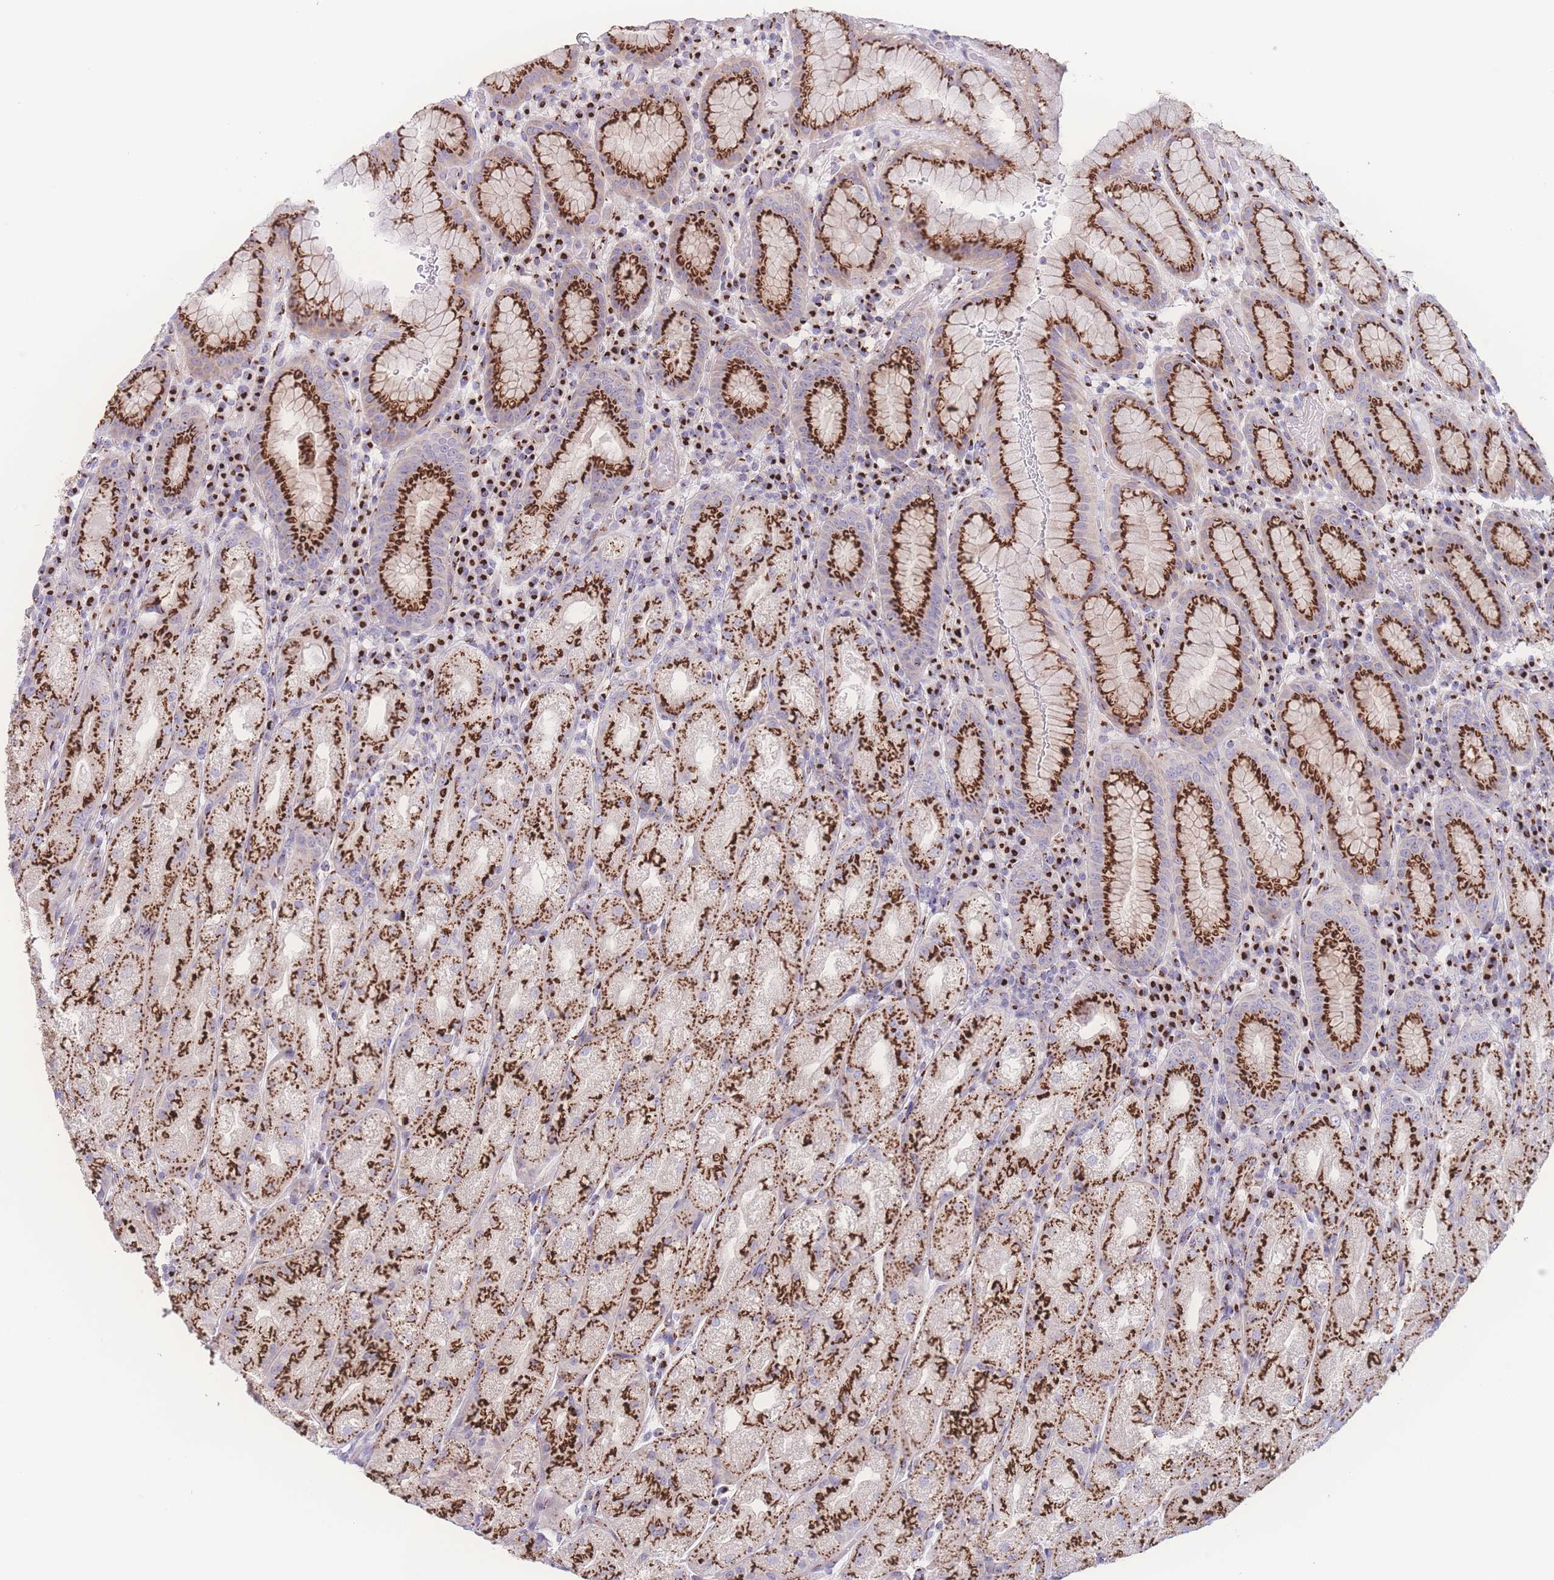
{"staining": {"intensity": "strong", "quantity": ">75%", "location": "cytoplasmic/membranous"}, "tissue": "stomach", "cell_type": "Glandular cells", "image_type": "normal", "snomed": [{"axis": "morphology", "description": "Normal tissue, NOS"}, {"axis": "topography", "description": "Stomach, upper"}], "caption": "Immunohistochemistry photomicrograph of unremarkable stomach stained for a protein (brown), which shows high levels of strong cytoplasmic/membranous expression in about >75% of glandular cells.", "gene": "GOLM2", "patient": {"sex": "male", "age": 52}}